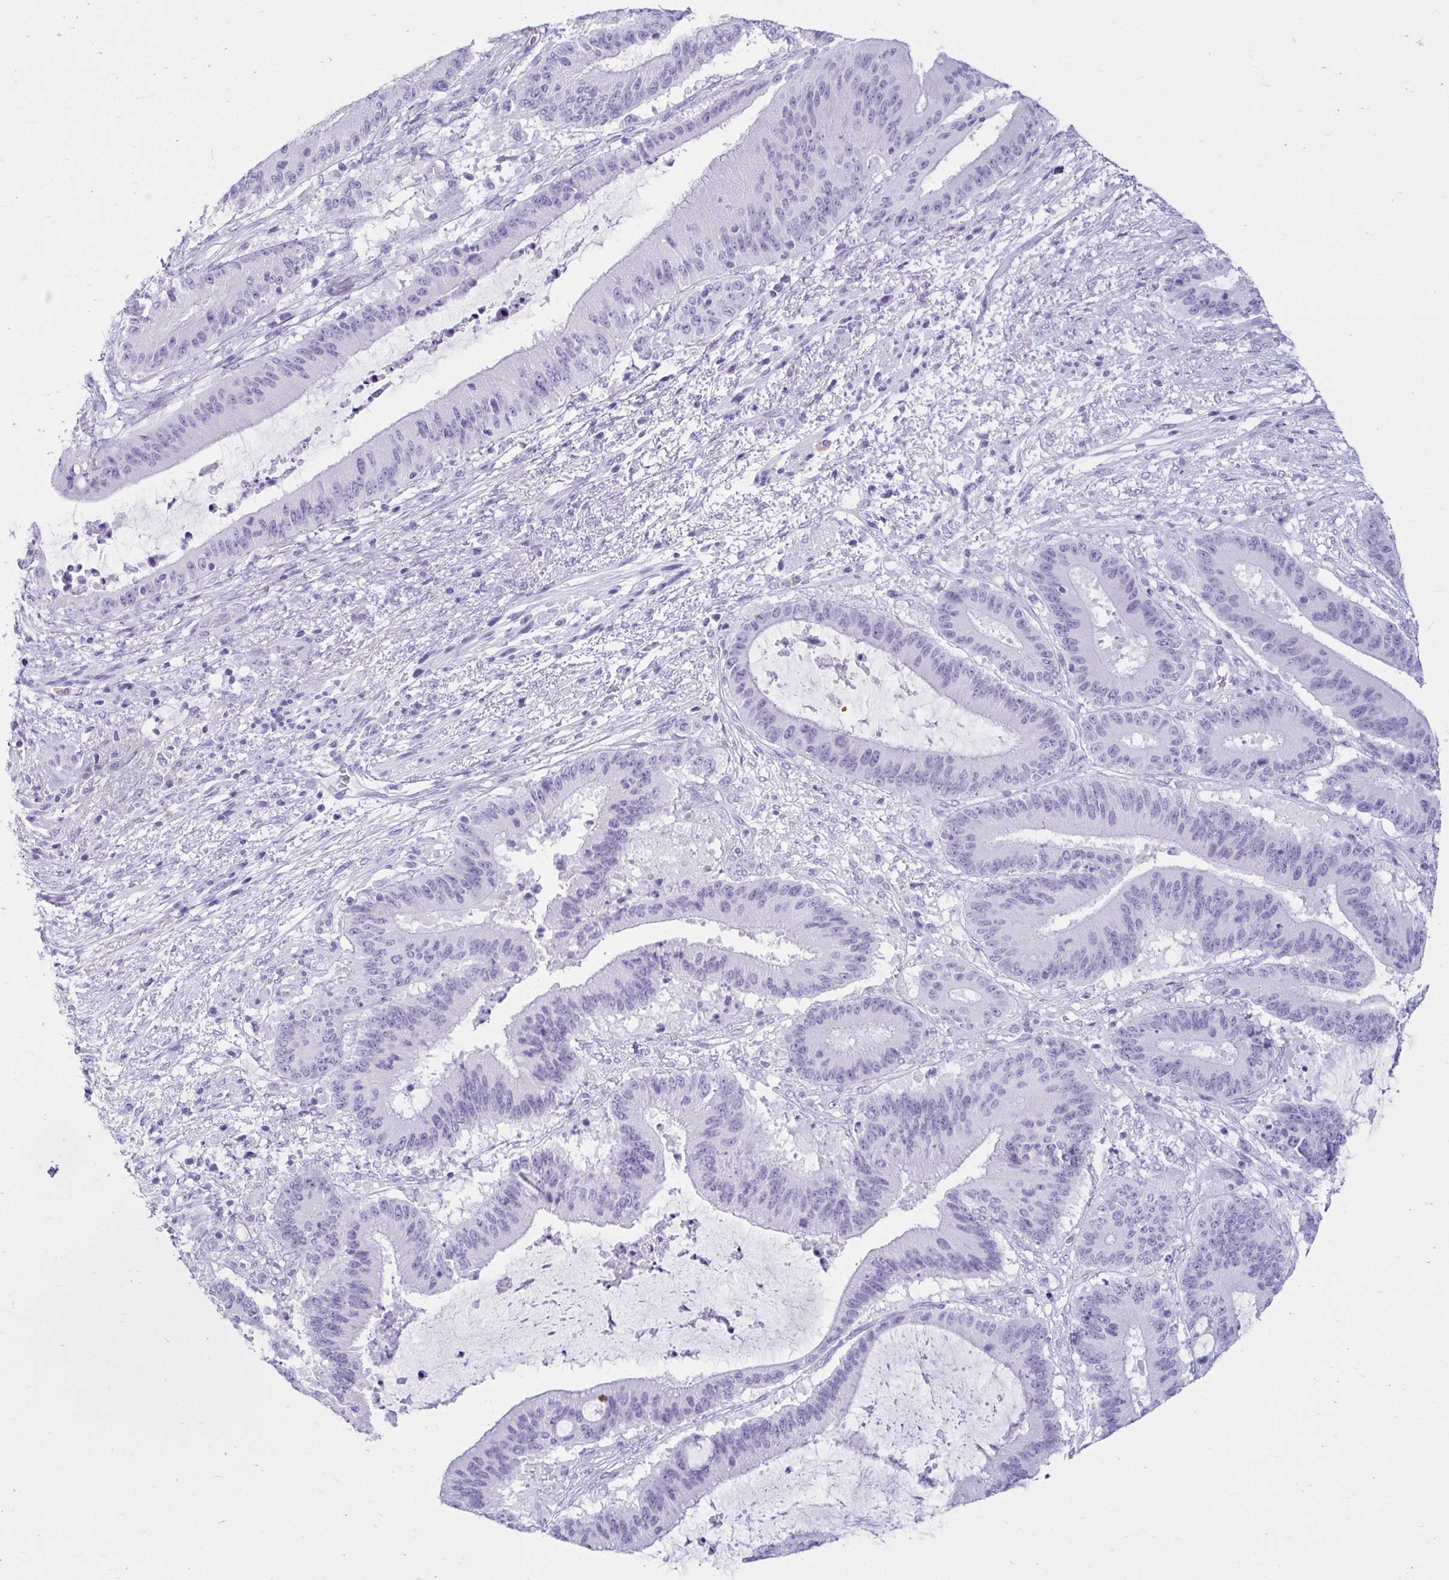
{"staining": {"intensity": "negative", "quantity": "none", "location": "none"}, "tissue": "liver cancer", "cell_type": "Tumor cells", "image_type": "cancer", "snomed": [{"axis": "morphology", "description": "Normal tissue, NOS"}, {"axis": "morphology", "description": "Cholangiocarcinoma"}, {"axis": "topography", "description": "Liver"}, {"axis": "topography", "description": "Peripheral nerve tissue"}], "caption": "A micrograph of liver cancer stained for a protein shows no brown staining in tumor cells.", "gene": "ATP4B", "patient": {"sex": "female", "age": 73}}